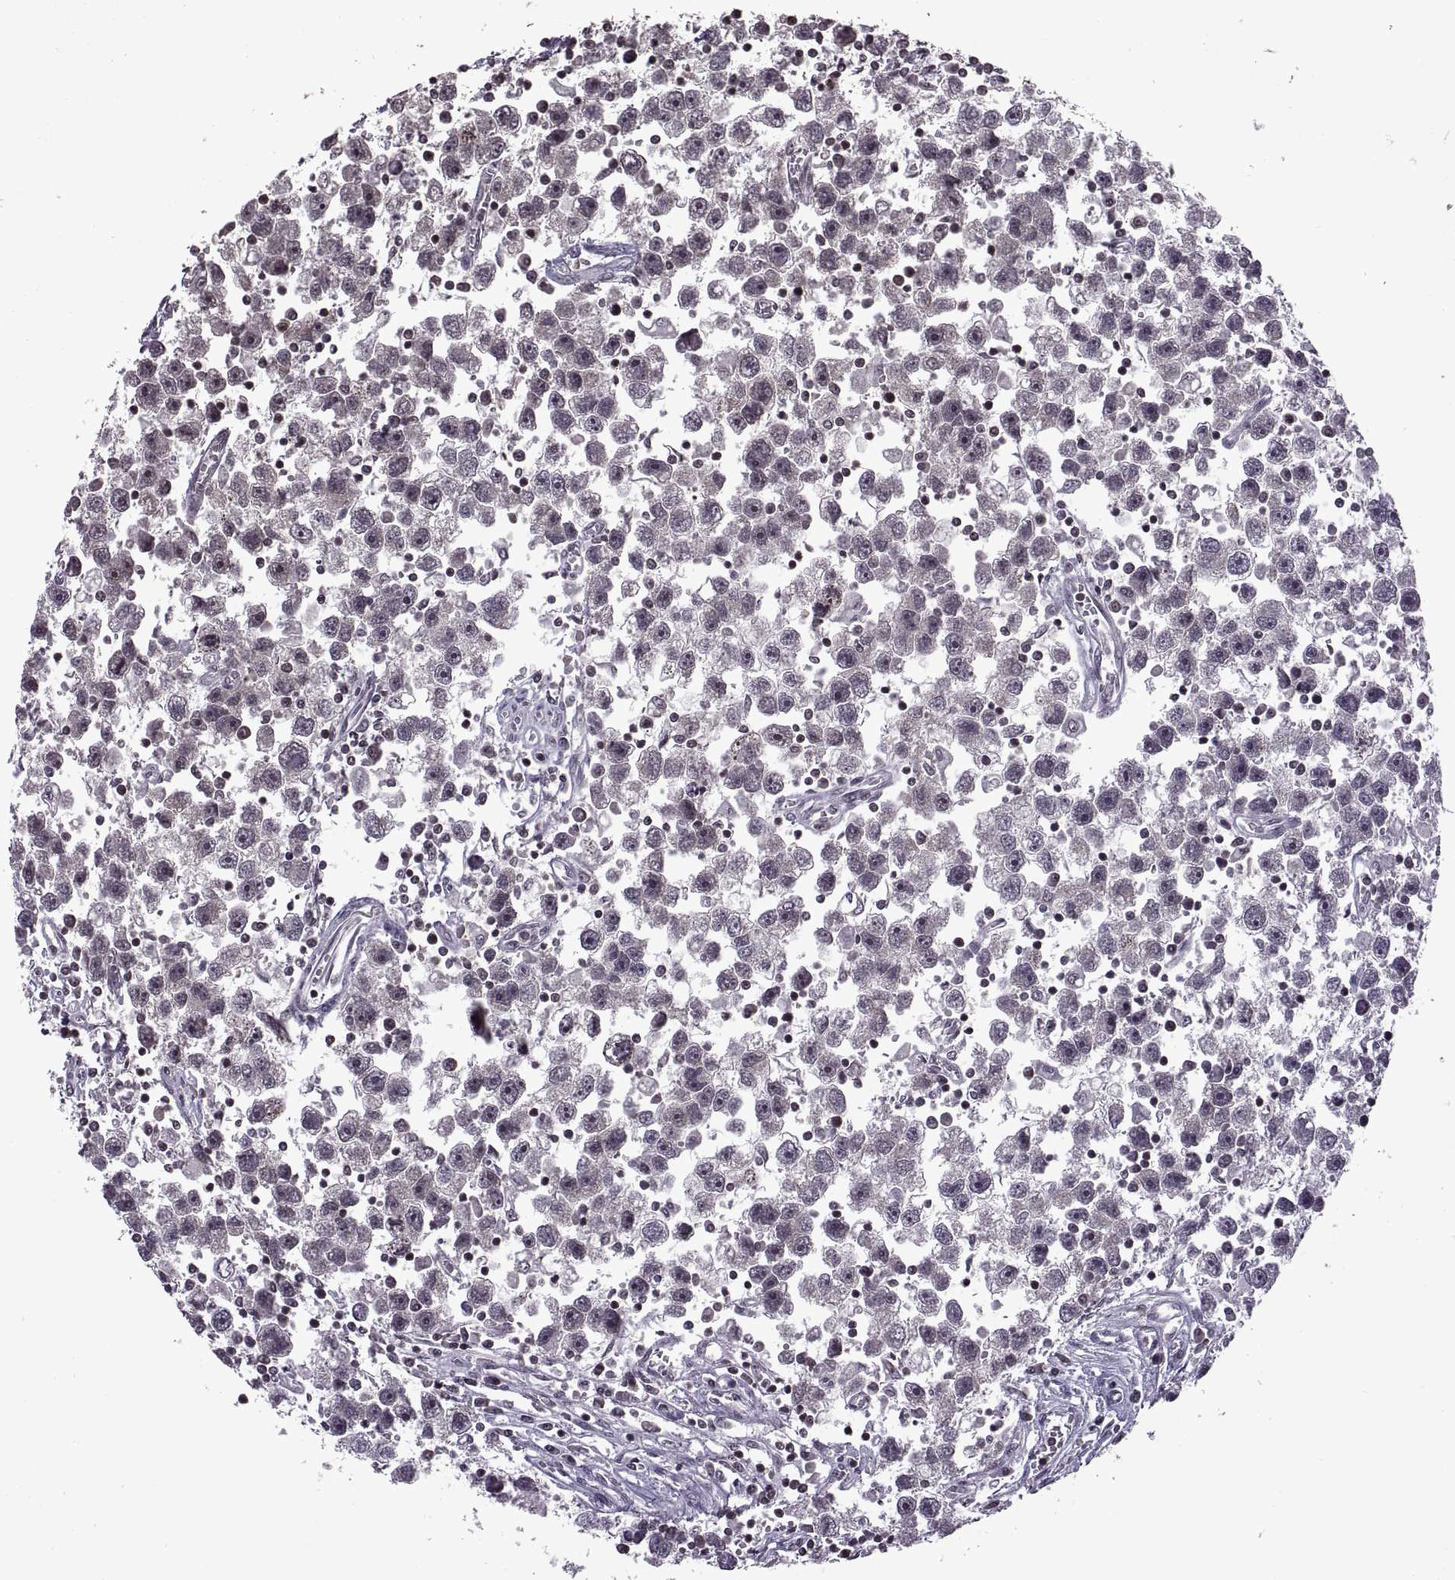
{"staining": {"intensity": "negative", "quantity": "none", "location": "none"}, "tissue": "testis cancer", "cell_type": "Tumor cells", "image_type": "cancer", "snomed": [{"axis": "morphology", "description": "Seminoma, NOS"}, {"axis": "topography", "description": "Testis"}], "caption": "DAB immunohistochemical staining of testis cancer reveals no significant positivity in tumor cells.", "gene": "INTS3", "patient": {"sex": "male", "age": 30}}